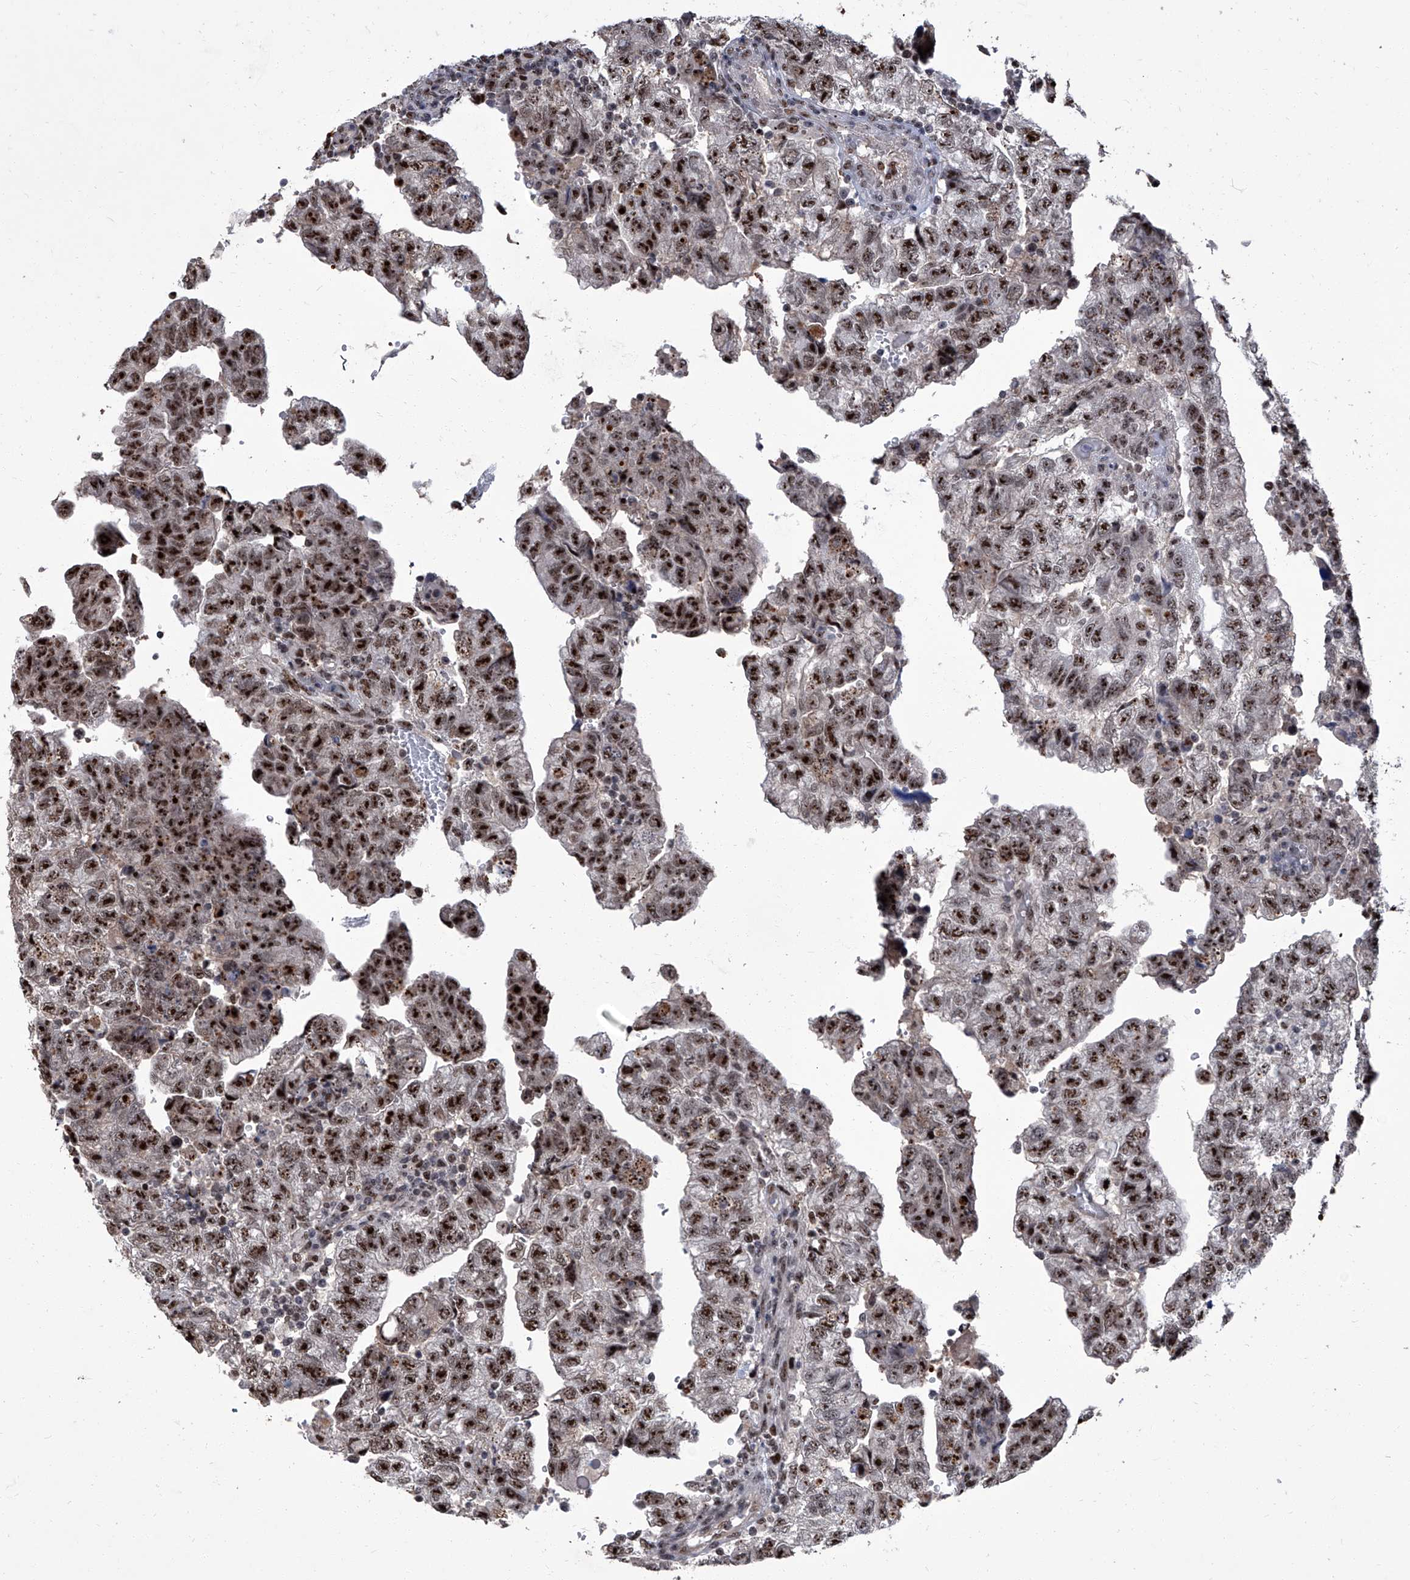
{"staining": {"intensity": "strong", "quantity": ">75%", "location": "nuclear"}, "tissue": "testis cancer", "cell_type": "Tumor cells", "image_type": "cancer", "snomed": [{"axis": "morphology", "description": "Carcinoma, Embryonal, NOS"}, {"axis": "topography", "description": "Testis"}], "caption": "Human testis cancer stained with a protein marker reveals strong staining in tumor cells.", "gene": "CMTR1", "patient": {"sex": "male", "age": 36}}